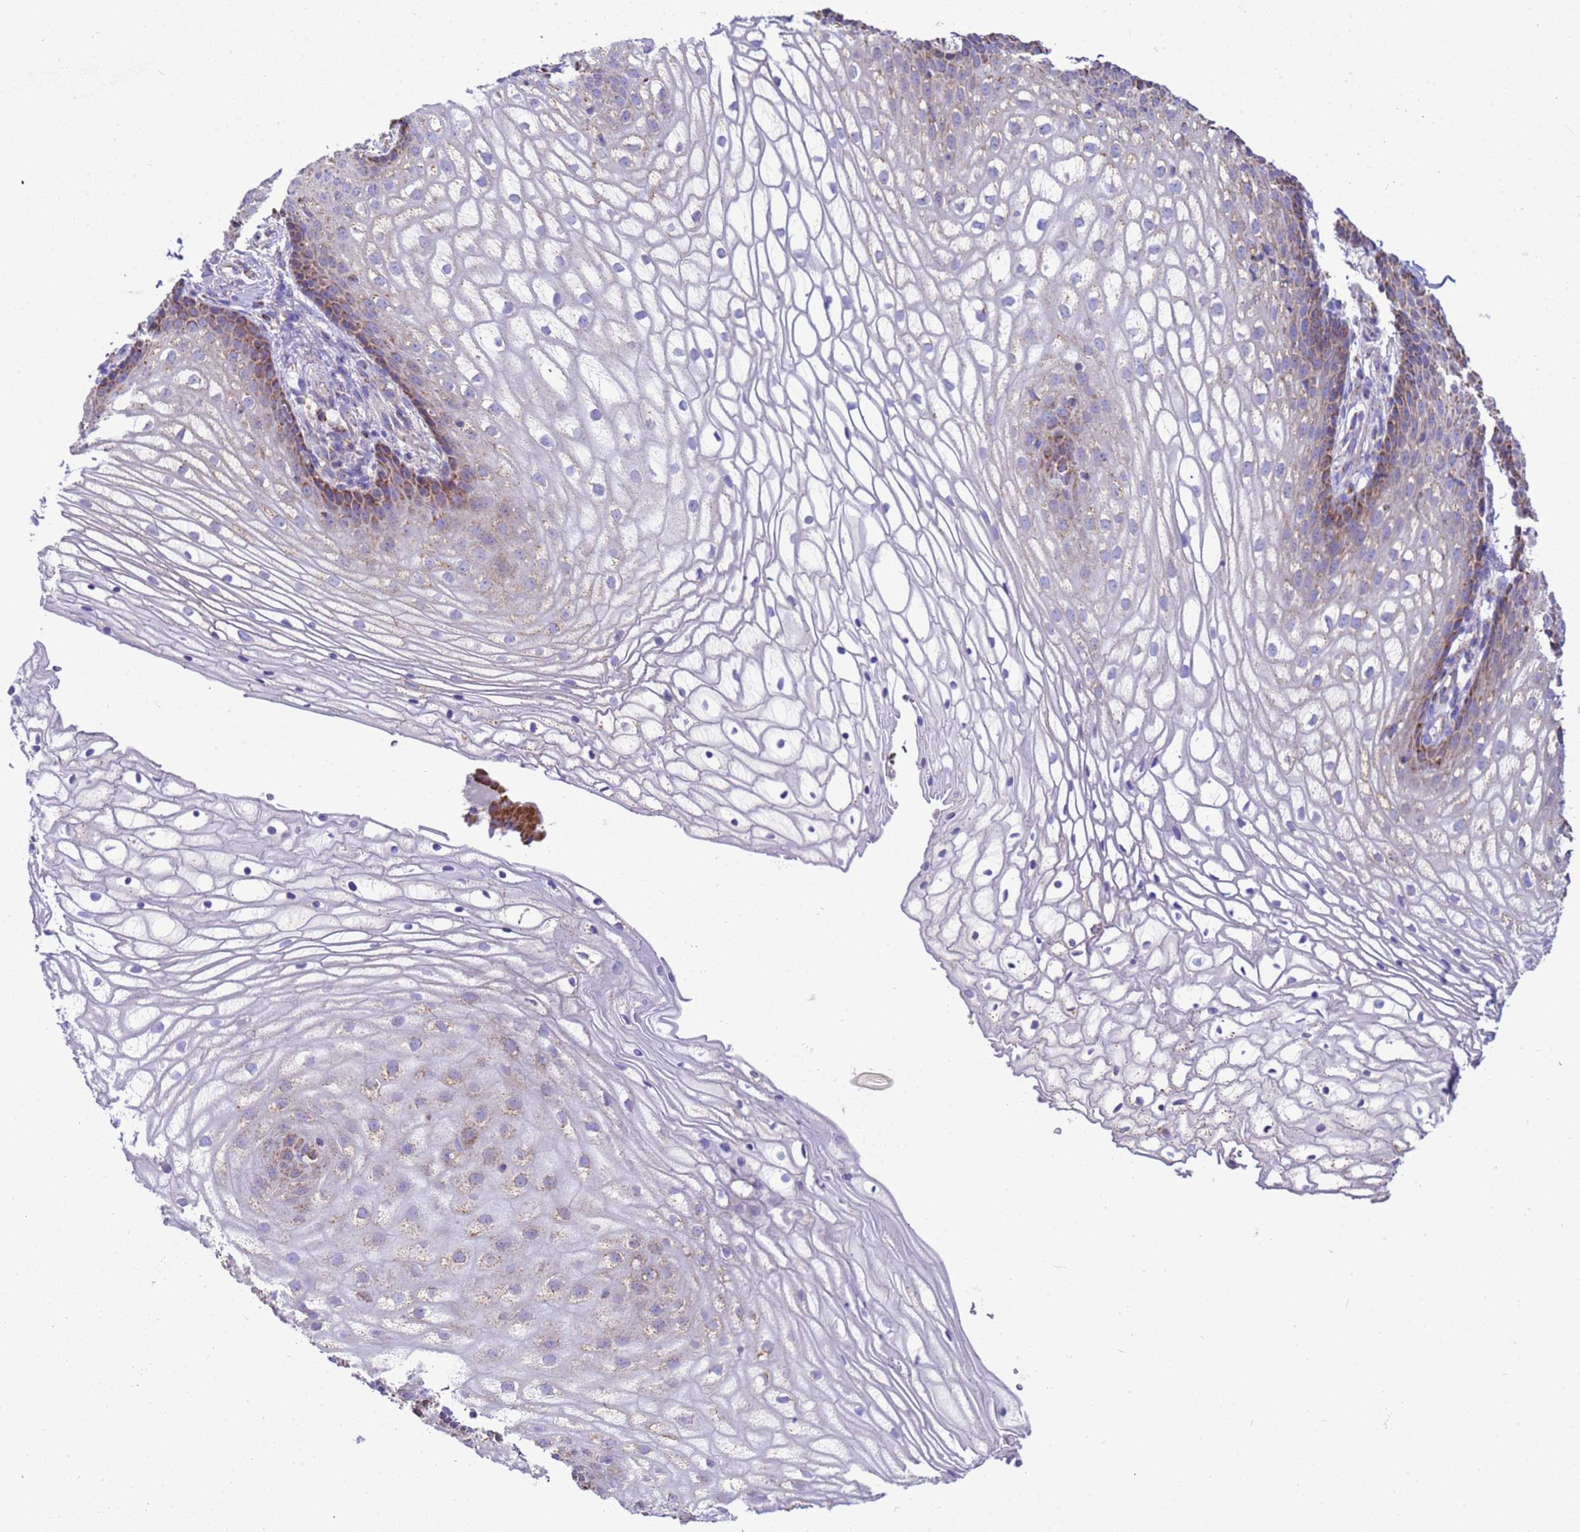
{"staining": {"intensity": "moderate", "quantity": "<25%", "location": "cytoplasmic/membranous"}, "tissue": "vagina", "cell_type": "Squamous epithelial cells", "image_type": "normal", "snomed": [{"axis": "morphology", "description": "Normal tissue, NOS"}, {"axis": "topography", "description": "Vagina"}], "caption": "An immunohistochemistry (IHC) micrograph of normal tissue is shown. Protein staining in brown shows moderate cytoplasmic/membranous positivity in vagina within squamous epithelial cells.", "gene": "RNF165", "patient": {"sex": "female", "age": 60}}